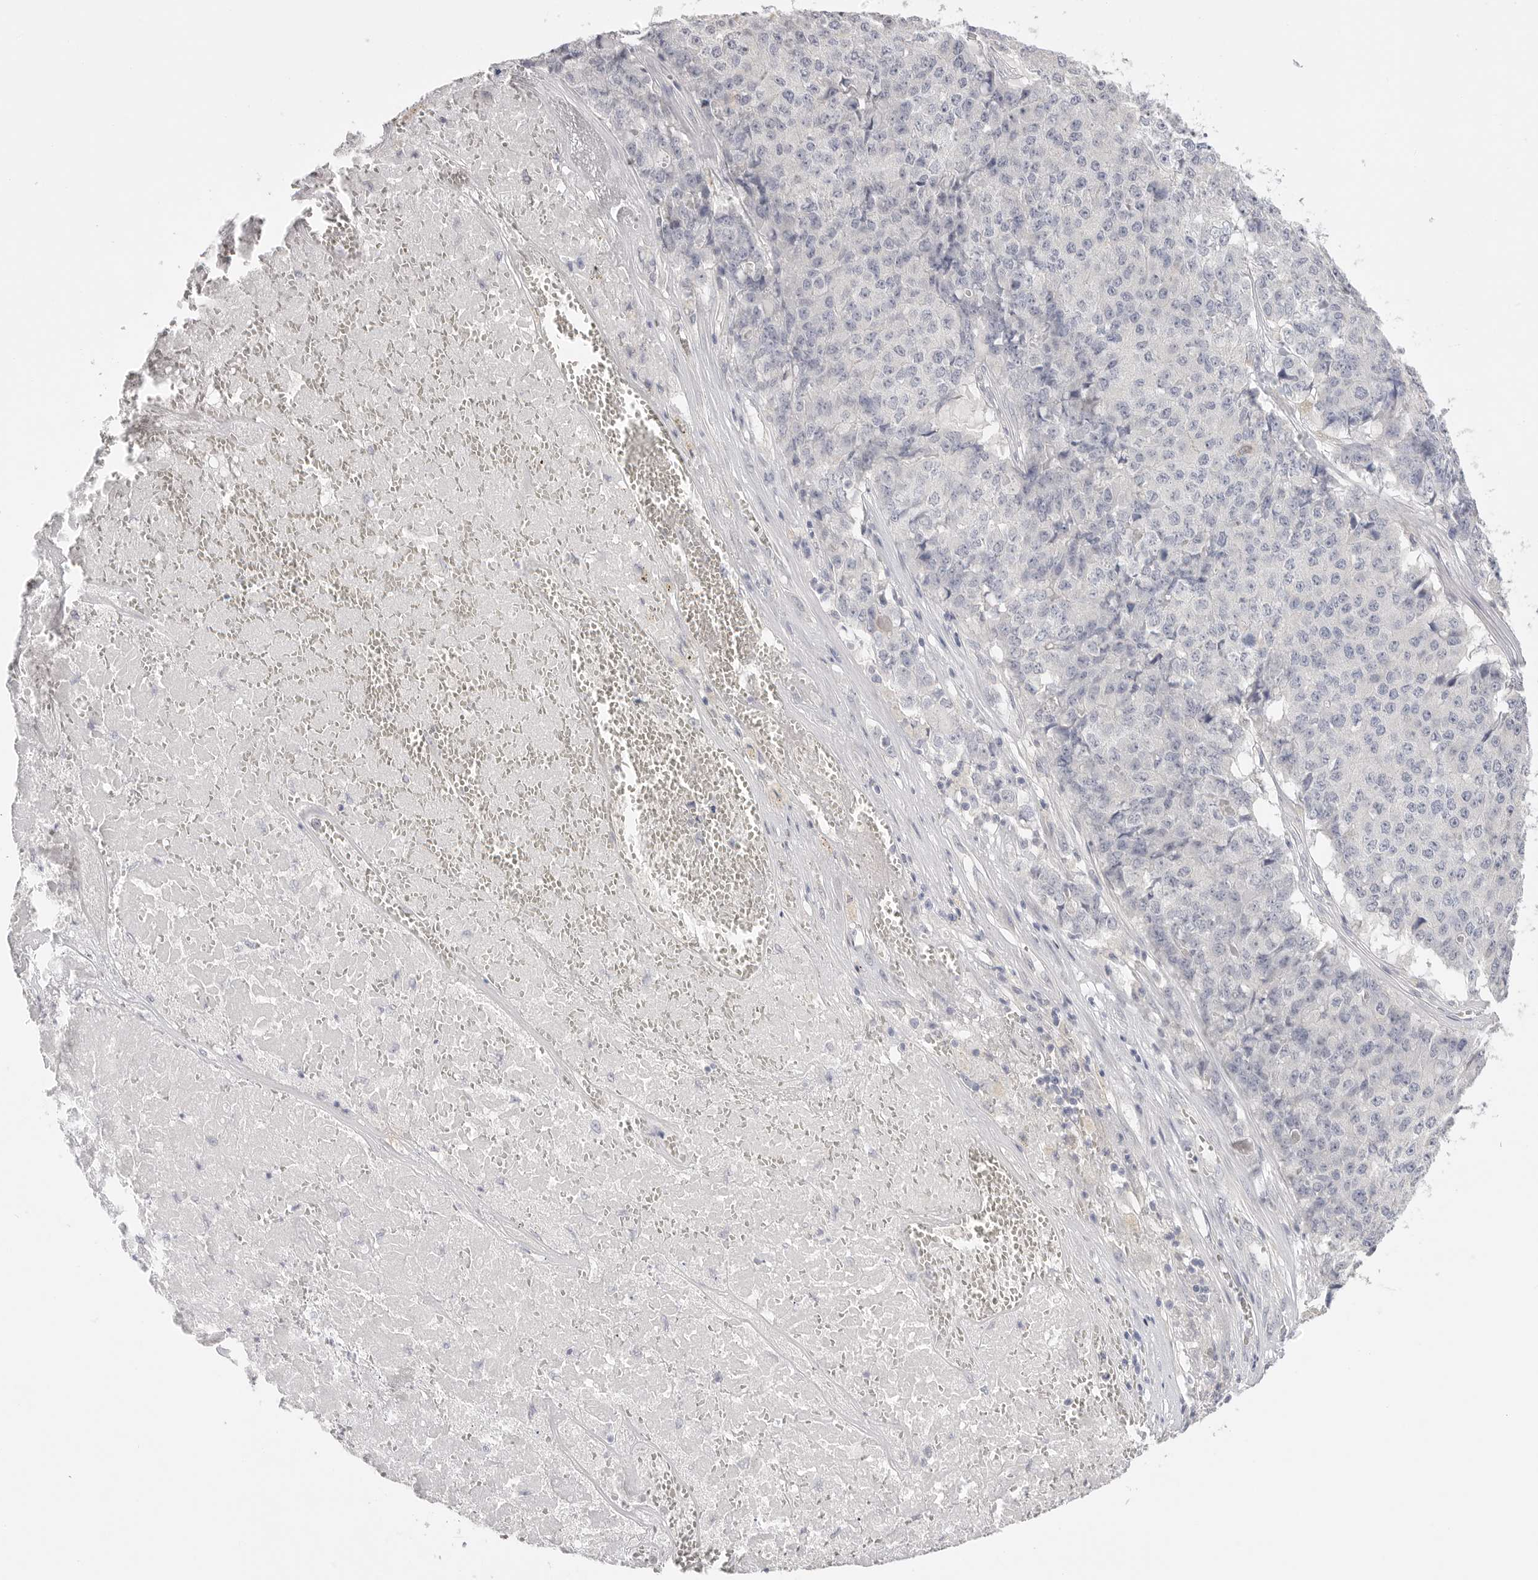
{"staining": {"intensity": "negative", "quantity": "none", "location": "none"}, "tissue": "pancreatic cancer", "cell_type": "Tumor cells", "image_type": "cancer", "snomed": [{"axis": "morphology", "description": "Adenocarcinoma, NOS"}, {"axis": "topography", "description": "Pancreas"}], "caption": "This is an immunohistochemistry histopathology image of pancreatic cancer. There is no staining in tumor cells.", "gene": "FBN2", "patient": {"sex": "male", "age": 50}}